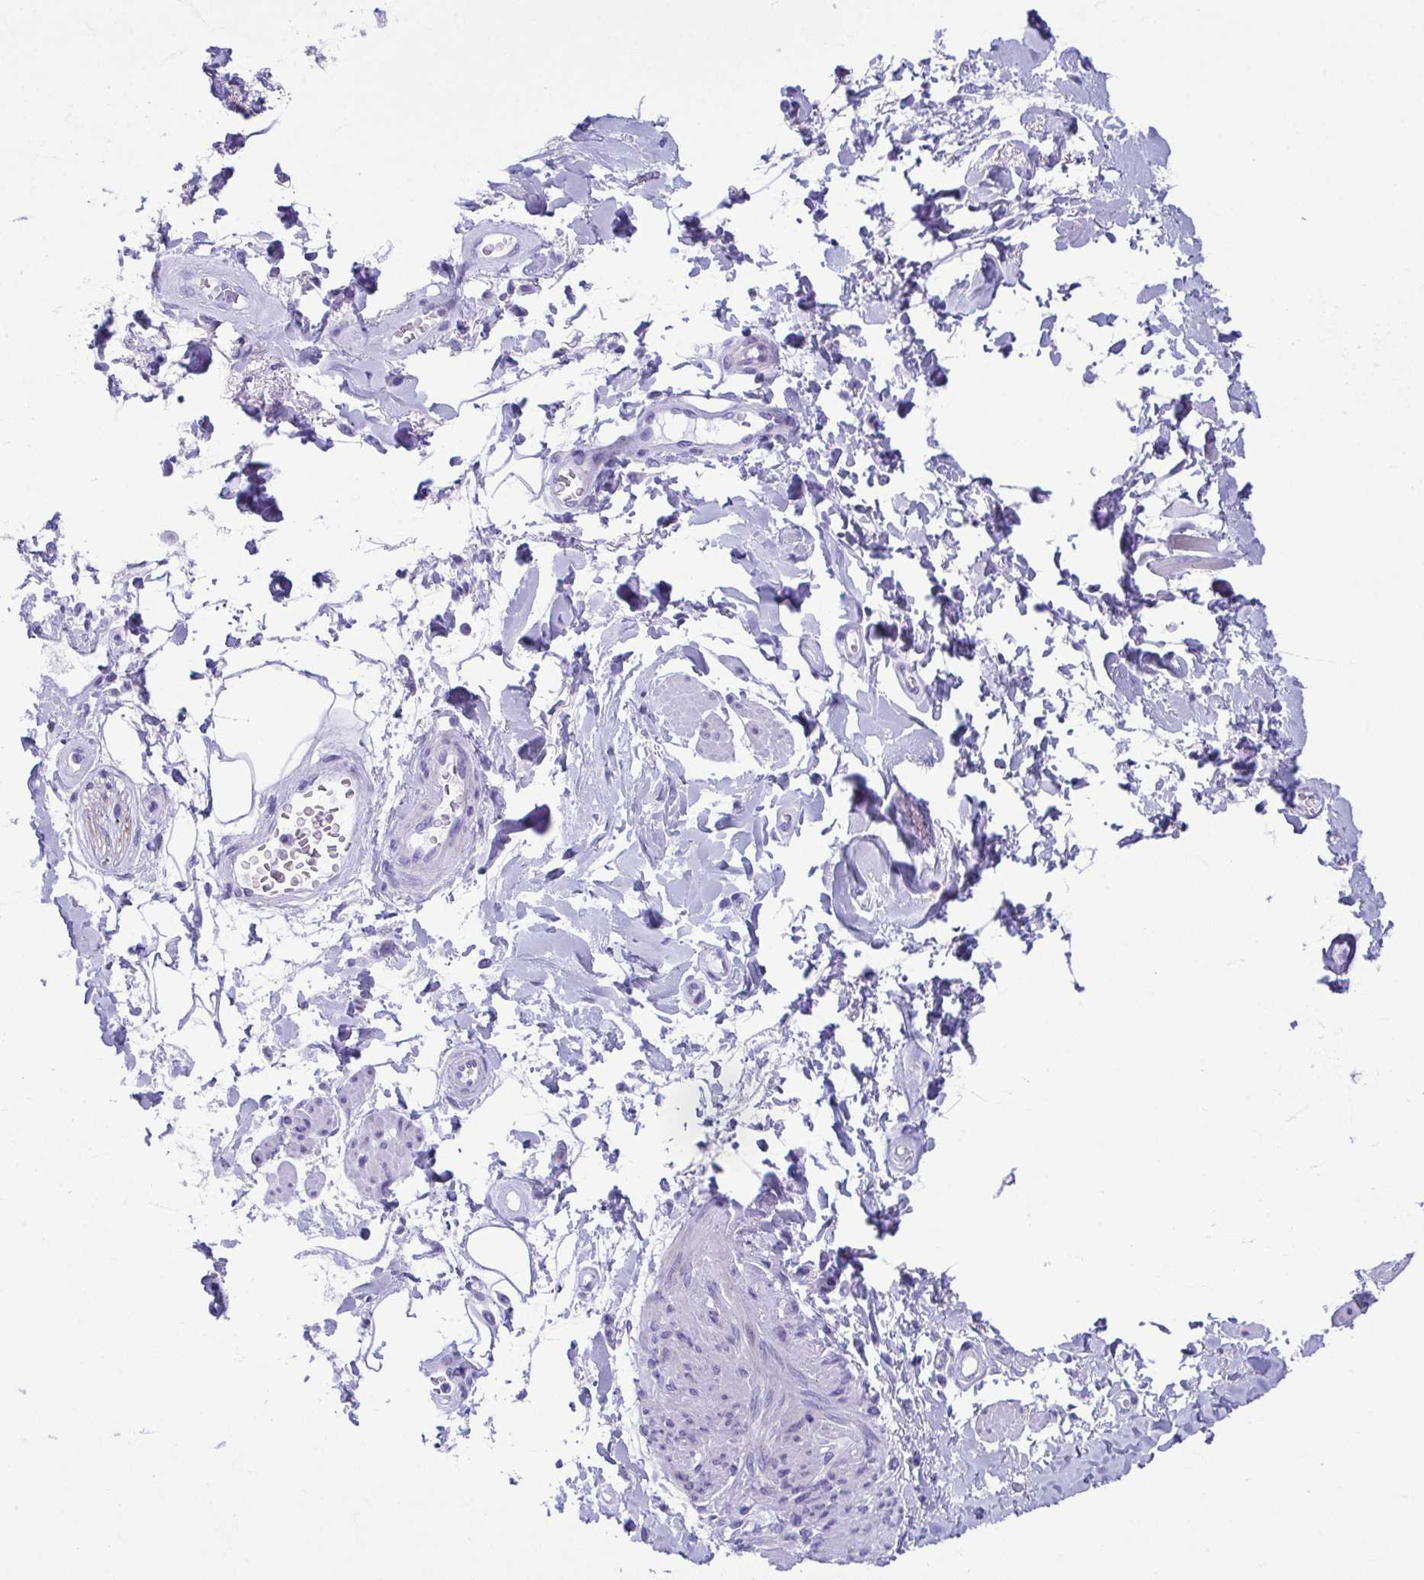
{"staining": {"intensity": "negative", "quantity": "none", "location": "none"}, "tissue": "adipose tissue", "cell_type": "Adipocytes", "image_type": "normal", "snomed": [{"axis": "morphology", "description": "Normal tissue, NOS"}, {"axis": "topography", "description": "Urinary bladder"}, {"axis": "topography", "description": "Peripheral nerve tissue"}], "caption": "Immunohistochemical staining of unremarkable adipose tissue demonstrates no significant staining in adipocytes. (DAB immunohistochemistry with hematoxylin counter stain).", "gene": "TCEAL3", "patient": {"sex": "female", "age": 60}}